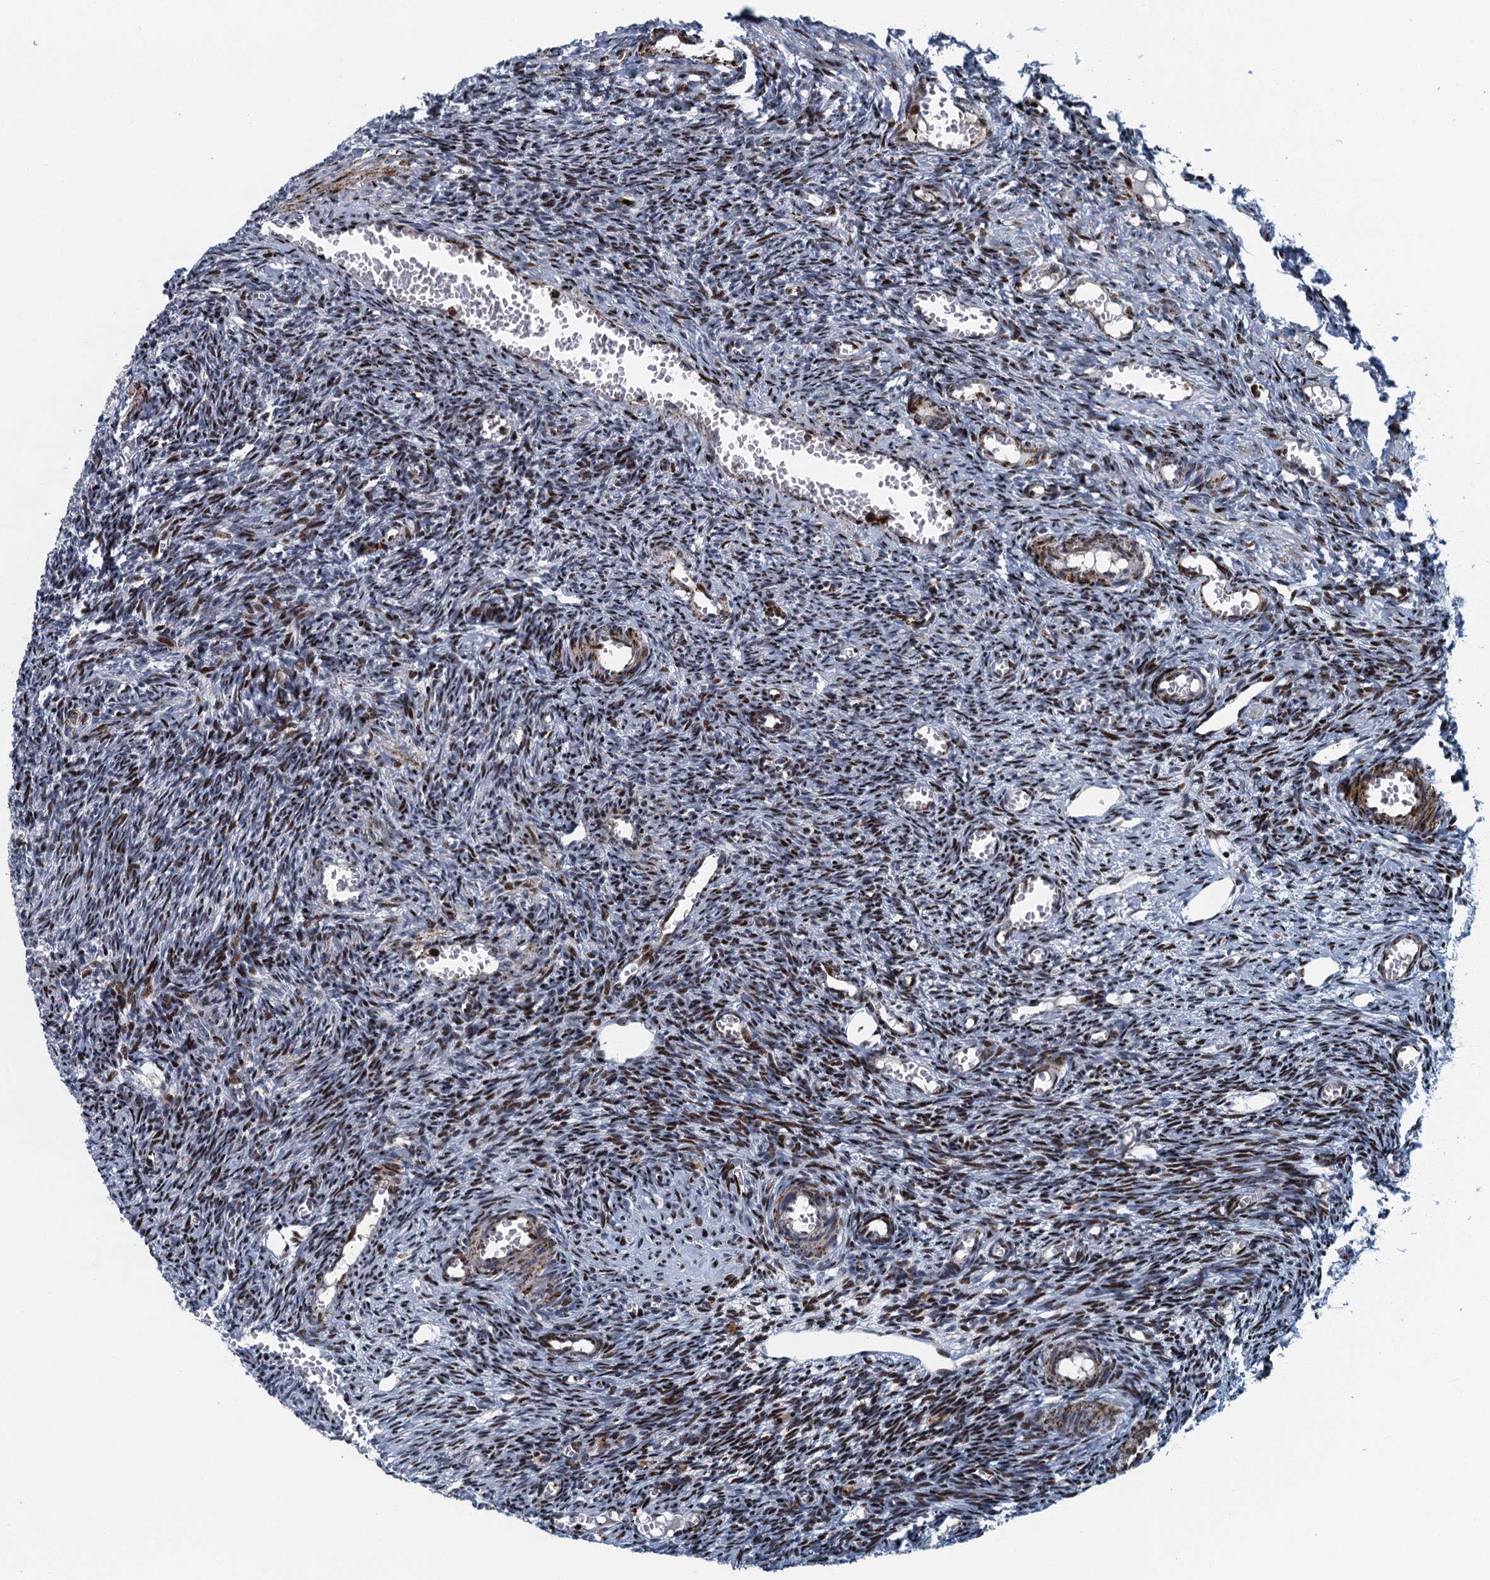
{"staining": {"intensity": "moderate", "quantity": "25%-75%", "location": "nuclear"}, "tissue": "ovary", "cell_type": "Follicle cells", "image_type": "normal", "snomed": [{"axis": "morphology", "description": "Normal tissue, NOS"}, {"axis": "topography", "description": "Ovary"}], "caption": "A brown stain labels moderate nuclear positivity of a protein in follicle cells of benign ovary.", "gene": "ANKRD13D", "patient": {"sex": "female", "age": 27}}